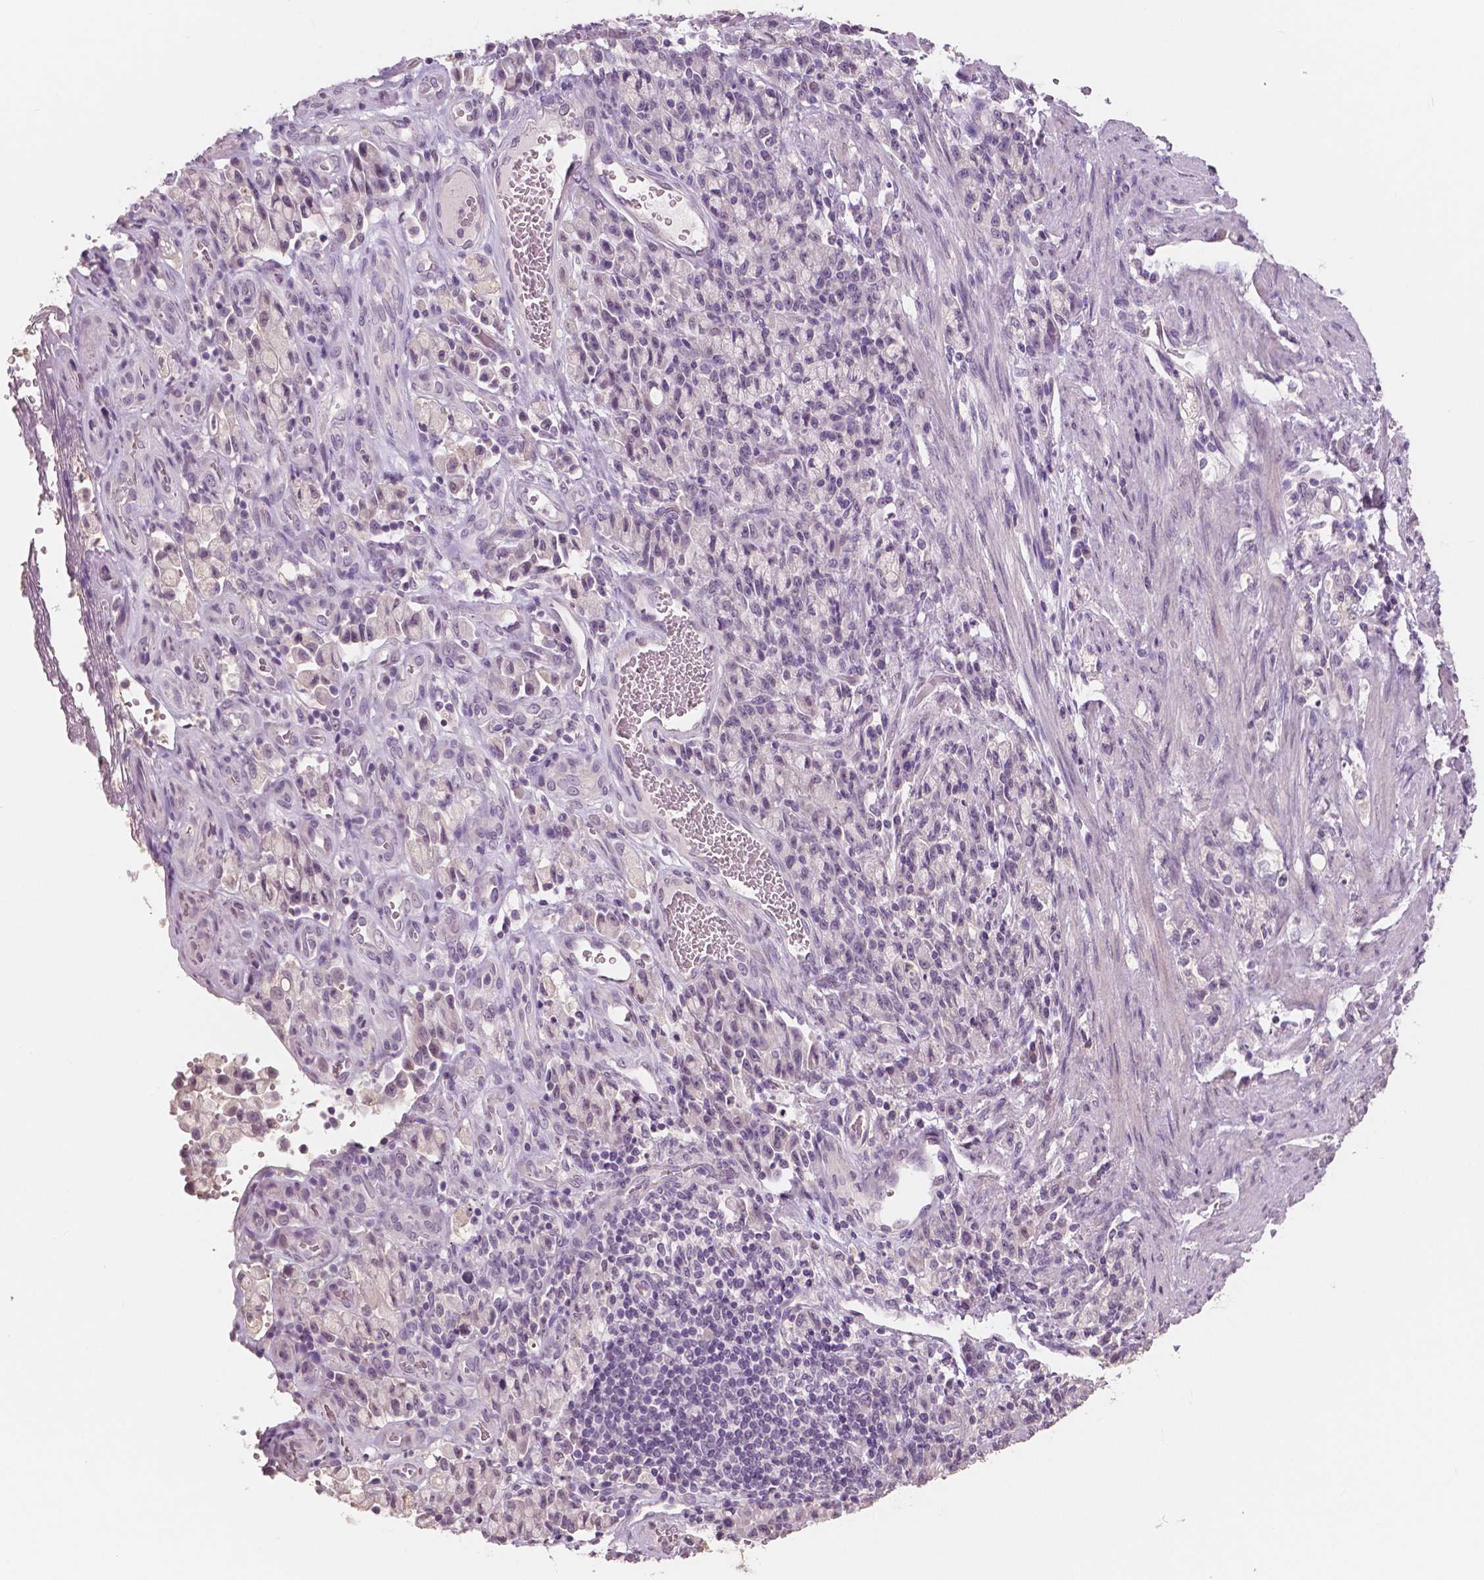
{"staining": {"intensity": "negative", "quantity": "none", "location": "none"}, "tissue": "stomach cancer", "cell_type": "Tumor cells", "image_type": "cancer", "snomed": [{"axis": "morphology", "description": "Adenocarcinoma, NOS"}, {"axis": "topography", "description": "Stomach"}], "caption": "Histopathology image shows no protein positivity in tumor cells of stomach adenocarcinoma tissue.", "gene": "NECAB1", "patient": {"sex": "male", "age": 77}}